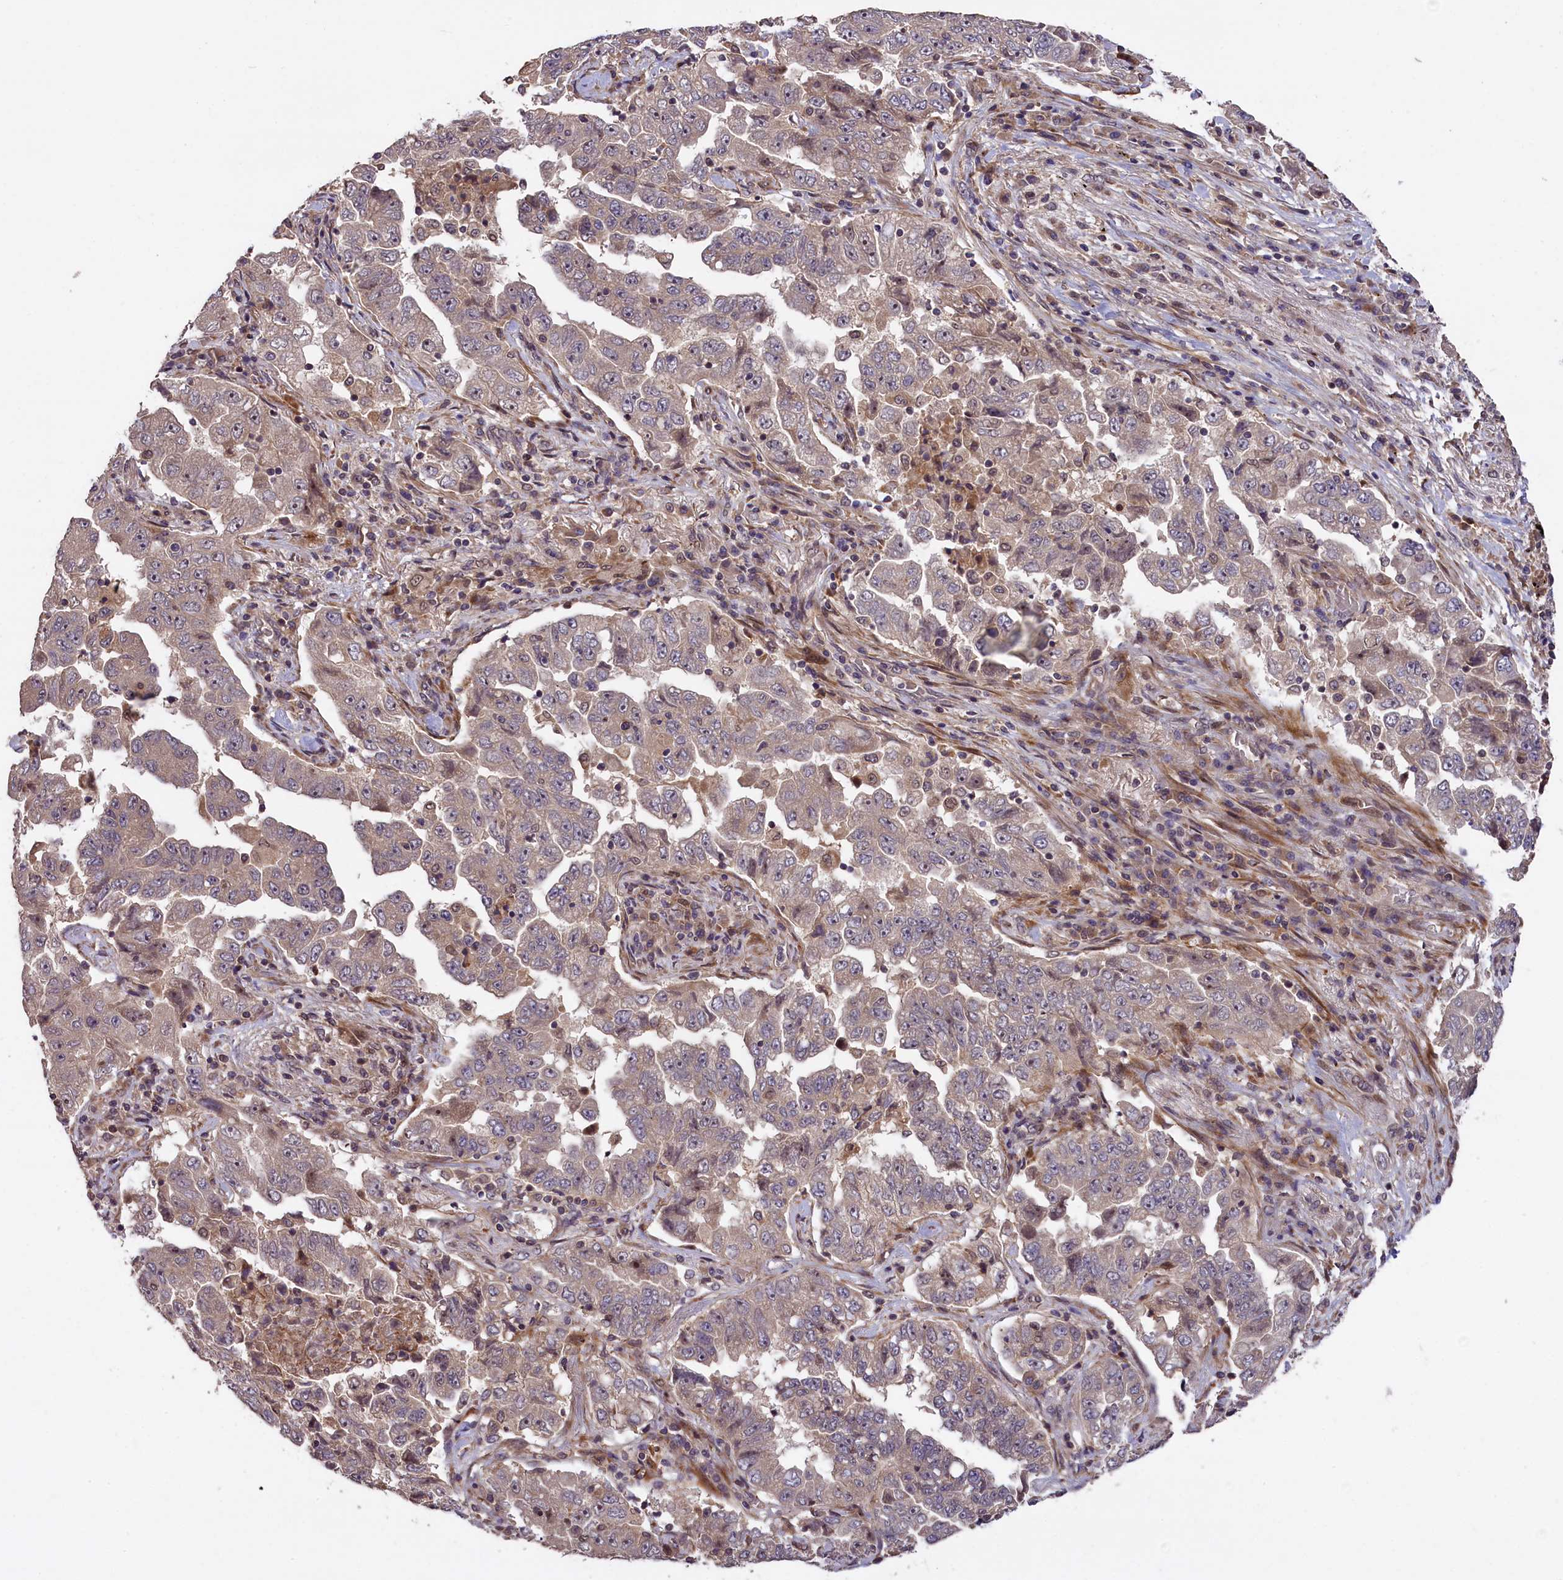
{"staining": {"intensity": "negative", "quantity": "none", "location": "none"}, "tissue": "lung cancer", "cell_type": "Tumor cells", "image_type": "cancer", "snomed": [{"axis": "morphology", "description": "Adenocarcinoma, NOS"}, {"axis": "topography", "description": "Lung"}], "caption": "Immunohistochemistry (IHC) photomicrograph of human lung adenocarcinoma stained for a protein (brown), which exhibits no expression in tumor cells.", "gene": "DNAJB9", "patient": {"sex": "female", "age": 51}}